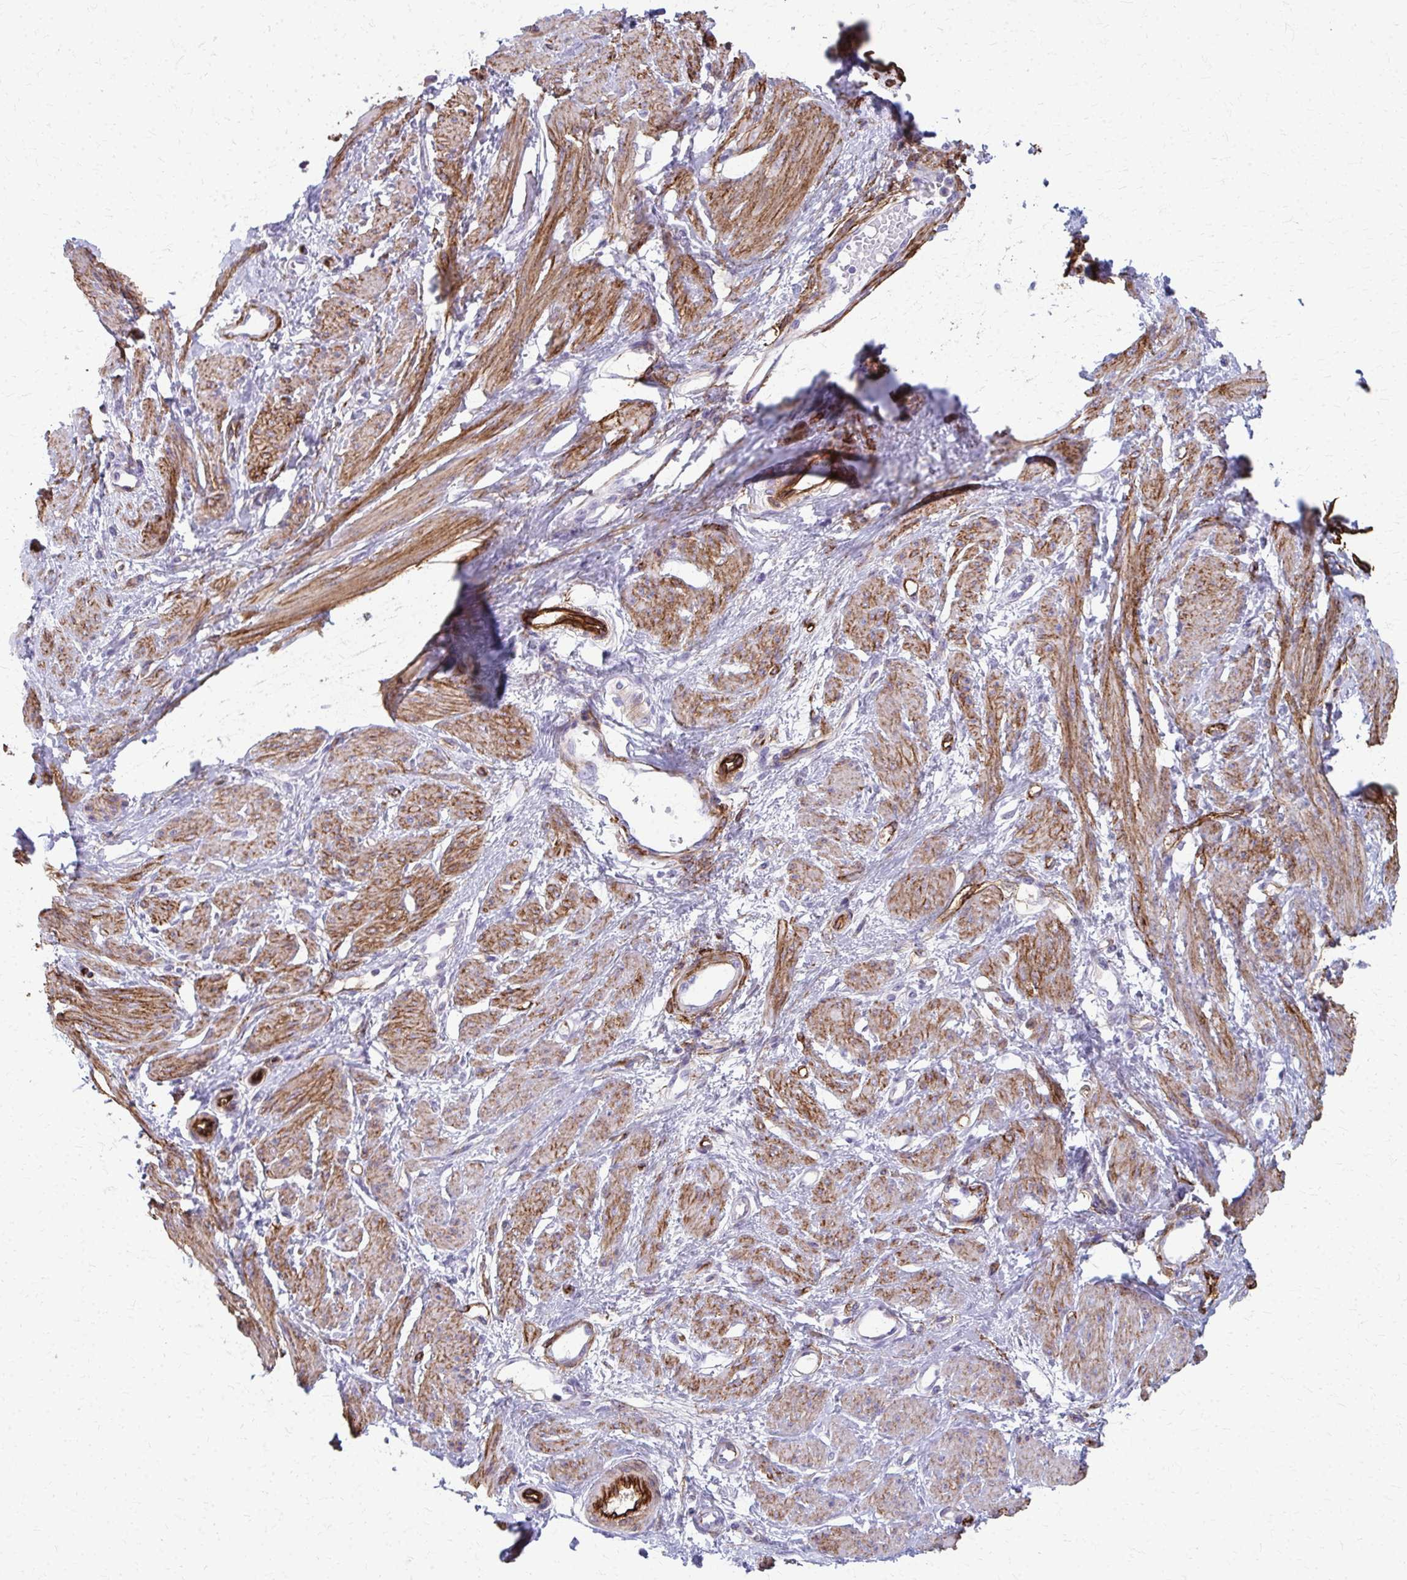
{"staining": {"intensity": "moderate", "quantity": "25%-75%", "location": "cytoplasmic/membranous"}, "tissue": "smooth muscle", "cell_type": "Smooth muscle cells", "image_type": "normal", "snomed": [{"axis": "morphology", "description": "Normal tissue, NOS"}, {"axis": "topography", "description": "Smooth muscle"}, {"axis": "topography", "description": "Uterus"}], "caption": "Smooth muscle stained for a protein exhibits moderate cytoplasmic/membranous positivity in smooth muscle cells. (DAB (3,3'-diaminobenzidine) IHC with brightfield microscopy, high magnification).", "gene": "ADIPOQ", "patient": {"sex": "female", "age": 39}}